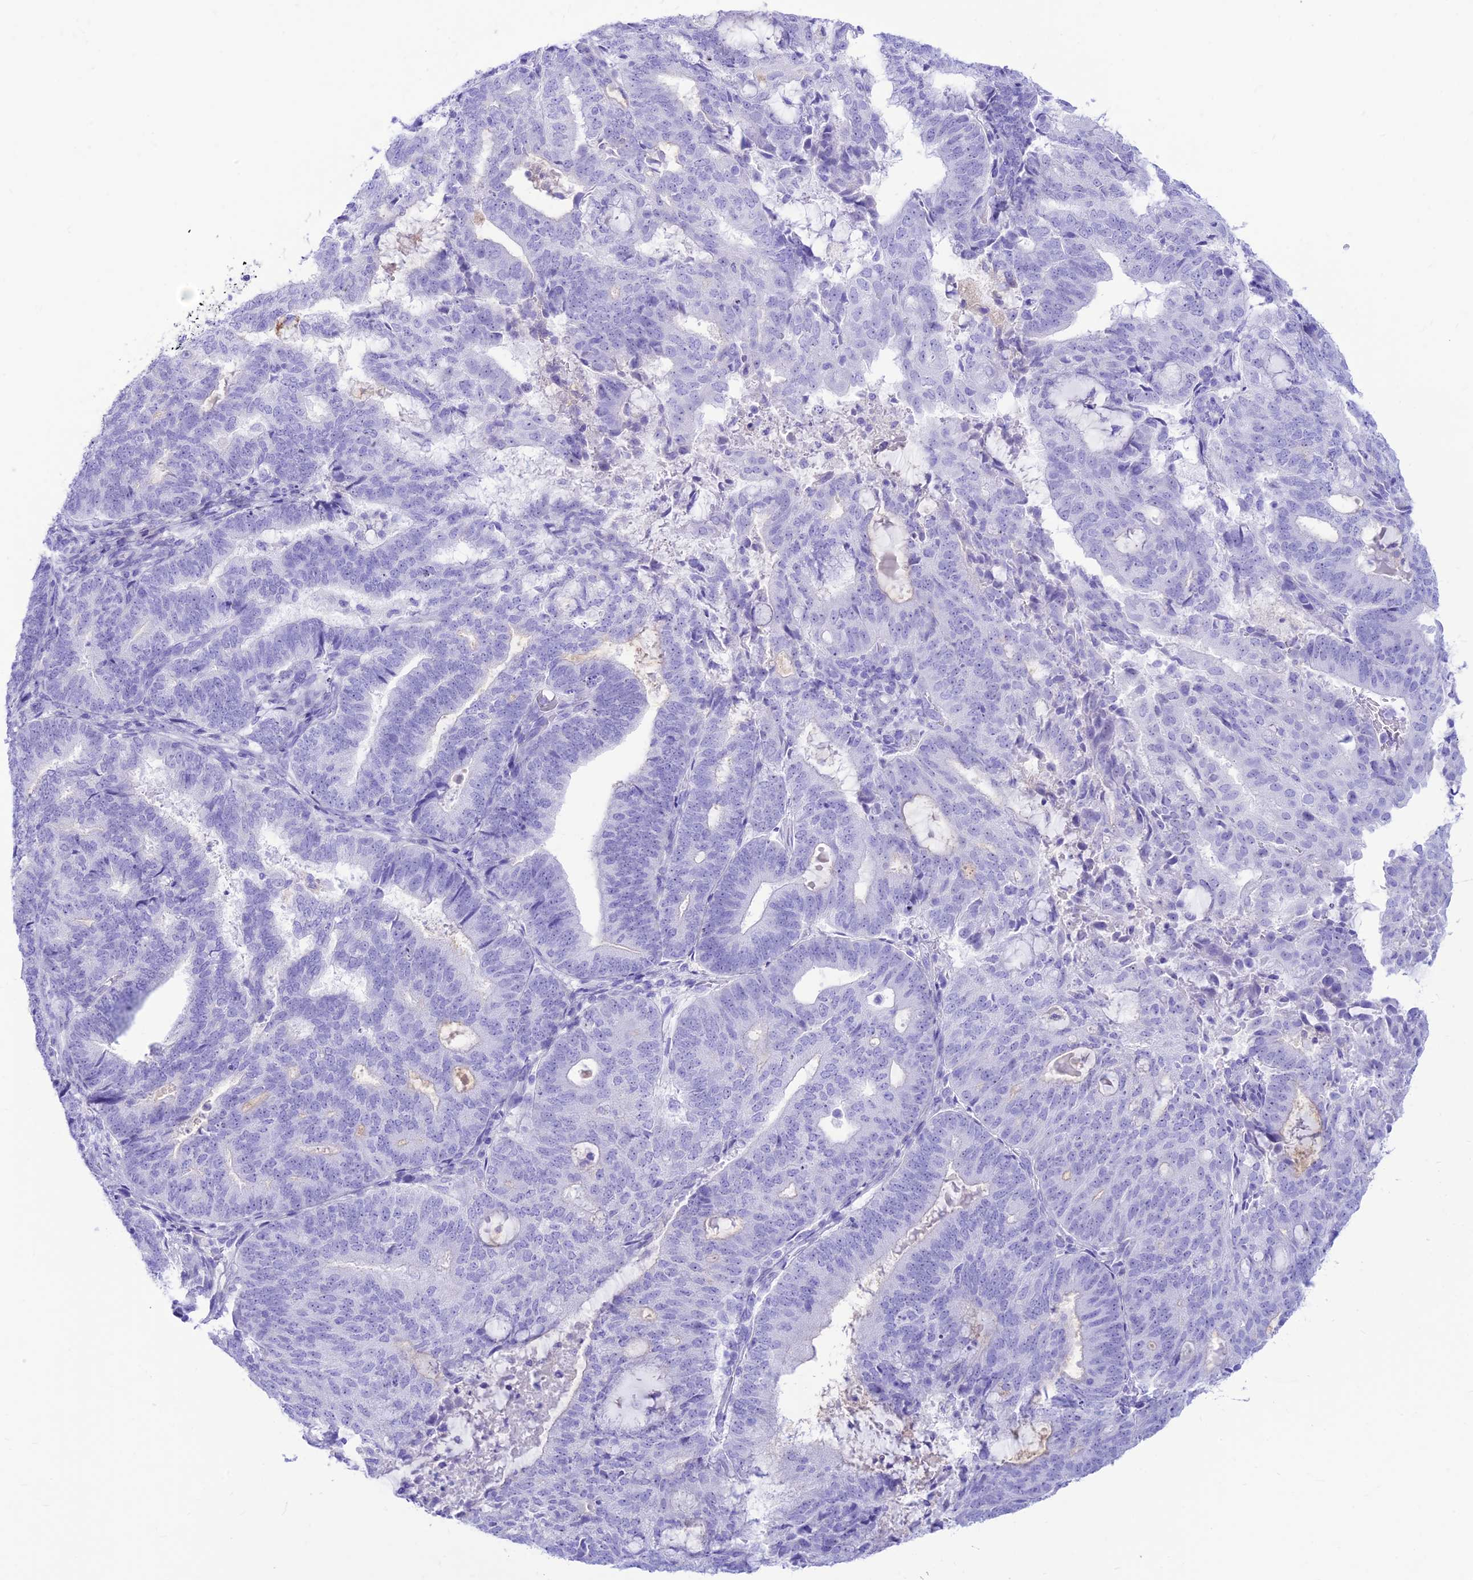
{"staining": {"intensity": "negative", "quantity": "none", "location": "none"}, "tissue": "endometrial cancer", "cell_type": "Tumor cells", "image_type": "cancer", "snomed": [{"axis": "morphology", "description": "Adenocarcinoma, NOS"}, {"axis": "topography", "description": "Endometrium"}], "caption": "The photomicrograph exhibits no significant expression in tumor cells of endometrial adenocarcinoma.", "gene": "PRNP", "patient": {"sex": "female", "age": 70}}